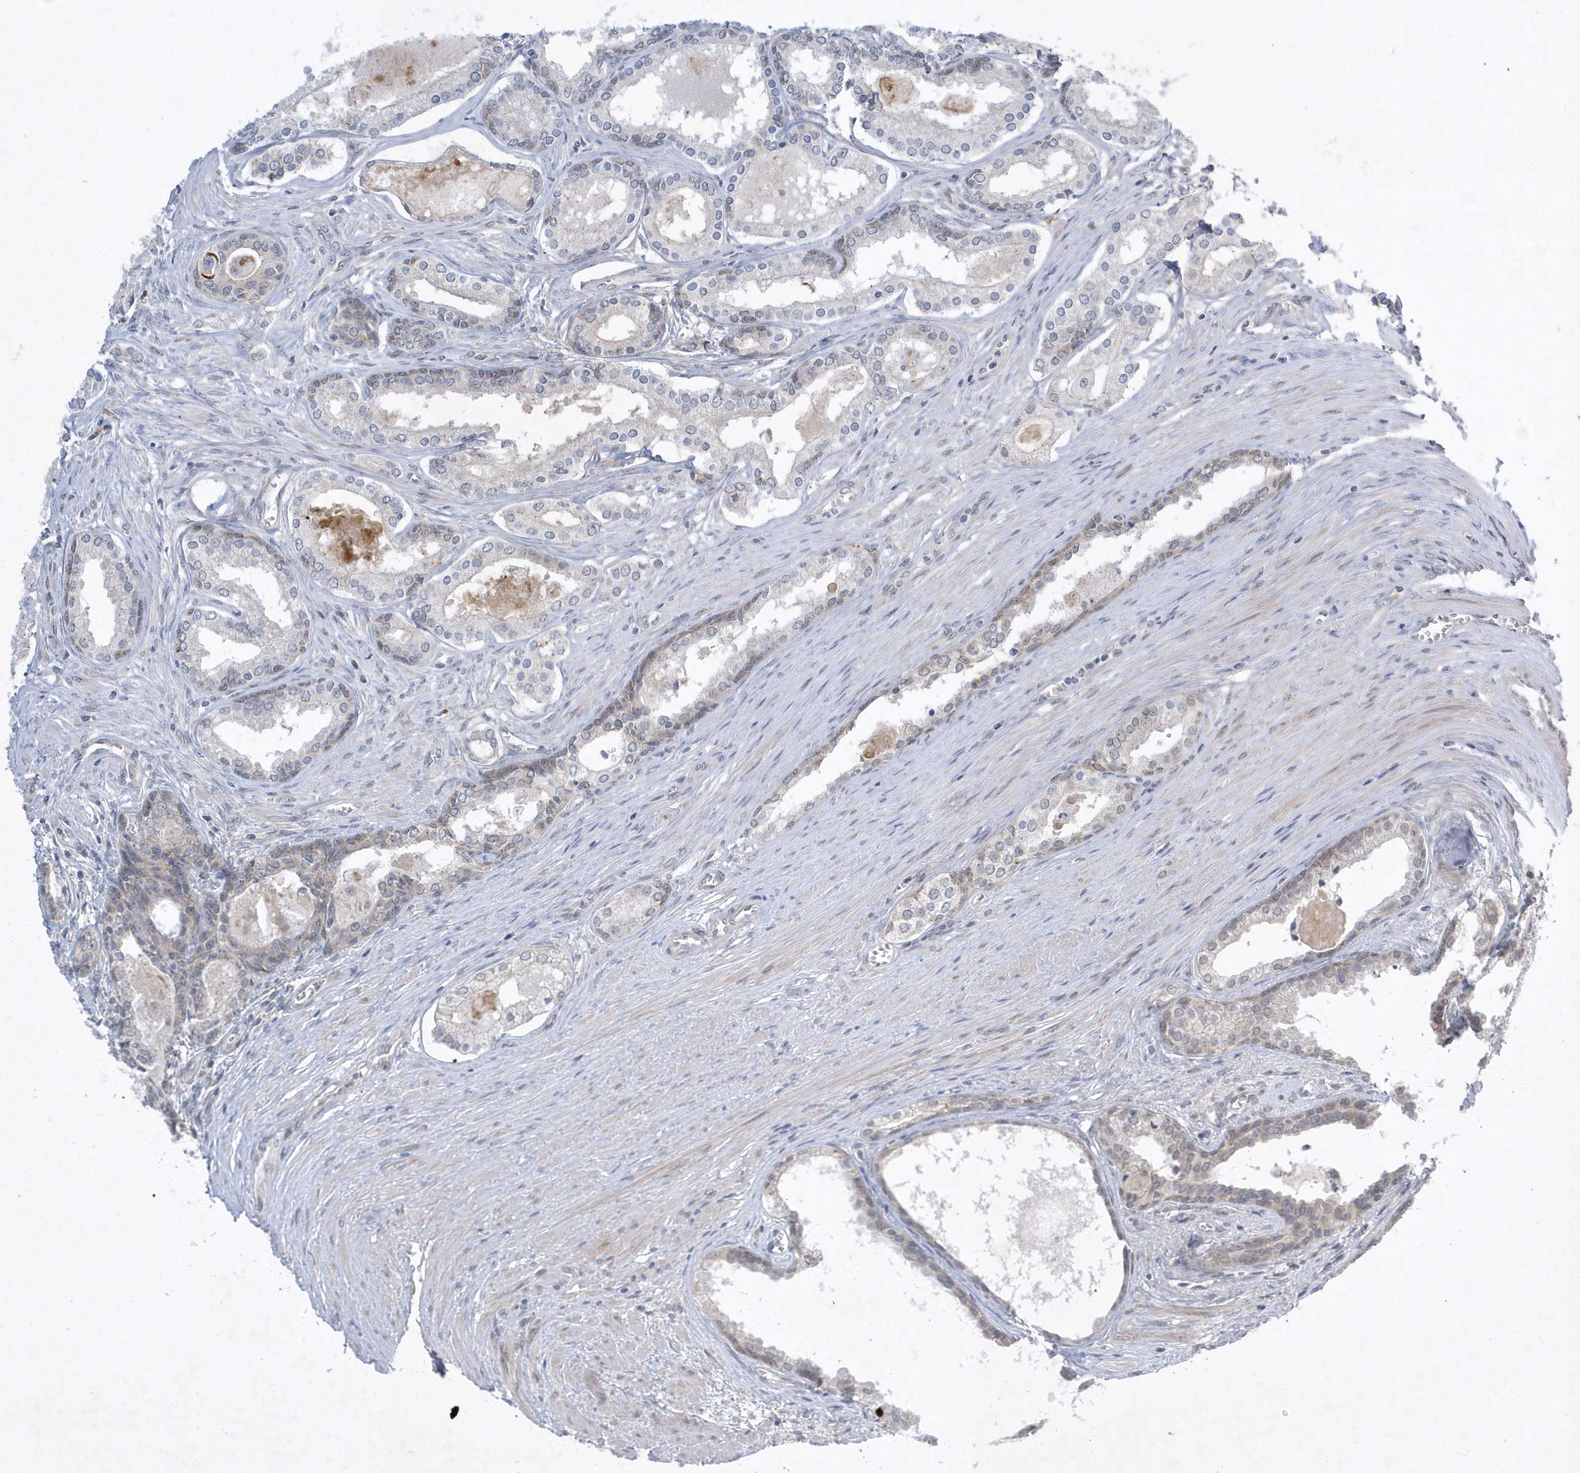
{"staining": {"intensity": "negative", "quantity": "none", "location": "none"}, "tissue": "prostate cancer", "cell_type": "Tumor cells", "image_type": "cancer", "snomed": [{"axis": "morphology", "description": "Adenocarcinoma, High grade"}, {"axis": "topography", "description": "Prostate"}], "caption": "A photomicrograph of human prostate cancer (high-grade adenocarcinoma) is negative for staining in tumor cells.", "gene": "ZC3H12D", "patient": {"sex": "male", "age": 68}}